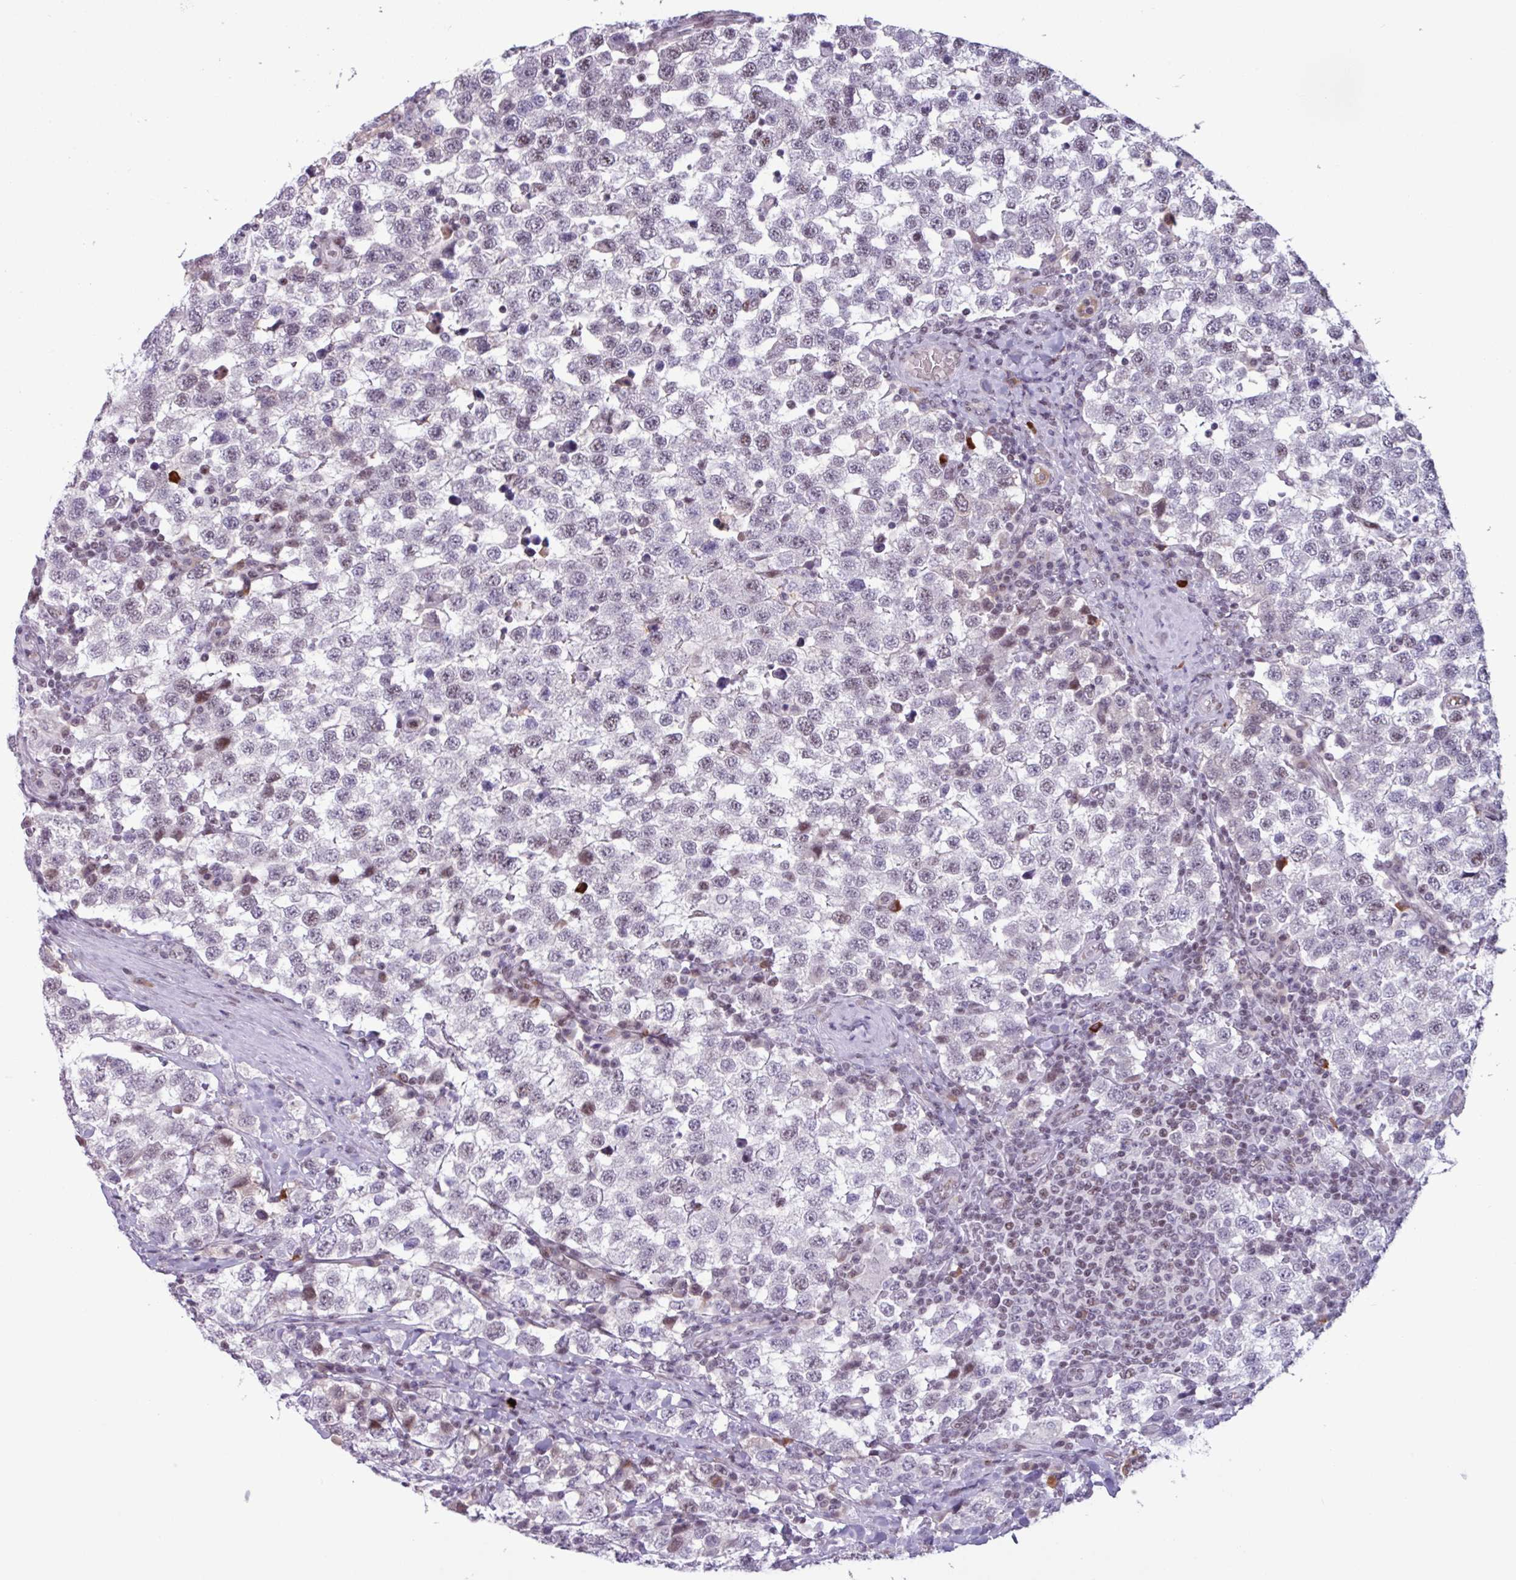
{"staining": {"intensity": "weak", "quantity": "<25%", "location": "nuclear"}, "tissue": "testis cancer", "cell_type": "Tumor cells", "image_type": "cancer", "snomed": [{"axis": "morphology", "description": "Seminoma, NOS"}, {"axis": "topography", "description": "Testis"}], "caption": "Micrograph shows no protein expression in tumor cells of testis cancer tissue.", "gene": "ZNF575", "patient": {"sex": "male", "age": 34}}